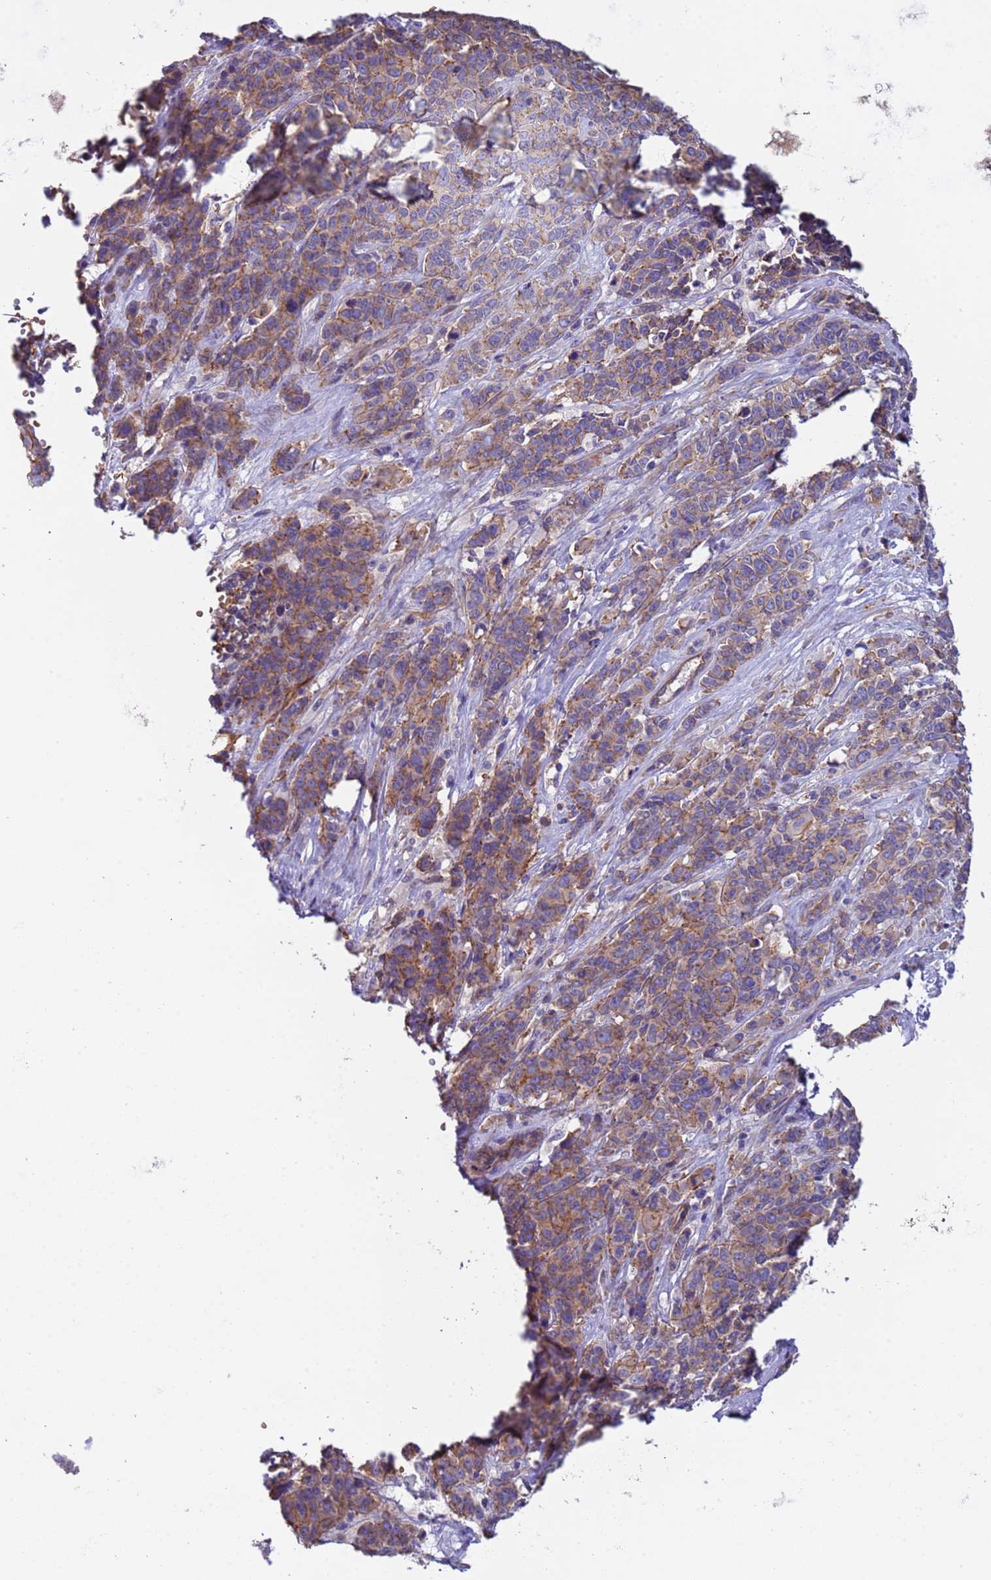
{"staining": {"intensity": "moderate", "quantity": ">75%", "location": "cytoplasmic/membranous"}, "tissue": "cervical cancer", "cell_type": "Tumor cells", "image_type": "cancer", "snomed": [{"axis": "morphology", "description": "Squamous cell carcinoma, NOS"}, {"axis": "topography", "description": "Cervix"}], "caption": "This photomicrograph reveals cervical squamous cell carcinoma stained with immunohistochemistry to label a protein in brown. The cytoplasmic/membranous of tumor cells show moderate positivity for the protein. Nuclei are counter-stained blue.", "gene": "ZNF248", "patient": {"sex": "female", "age": 60}}